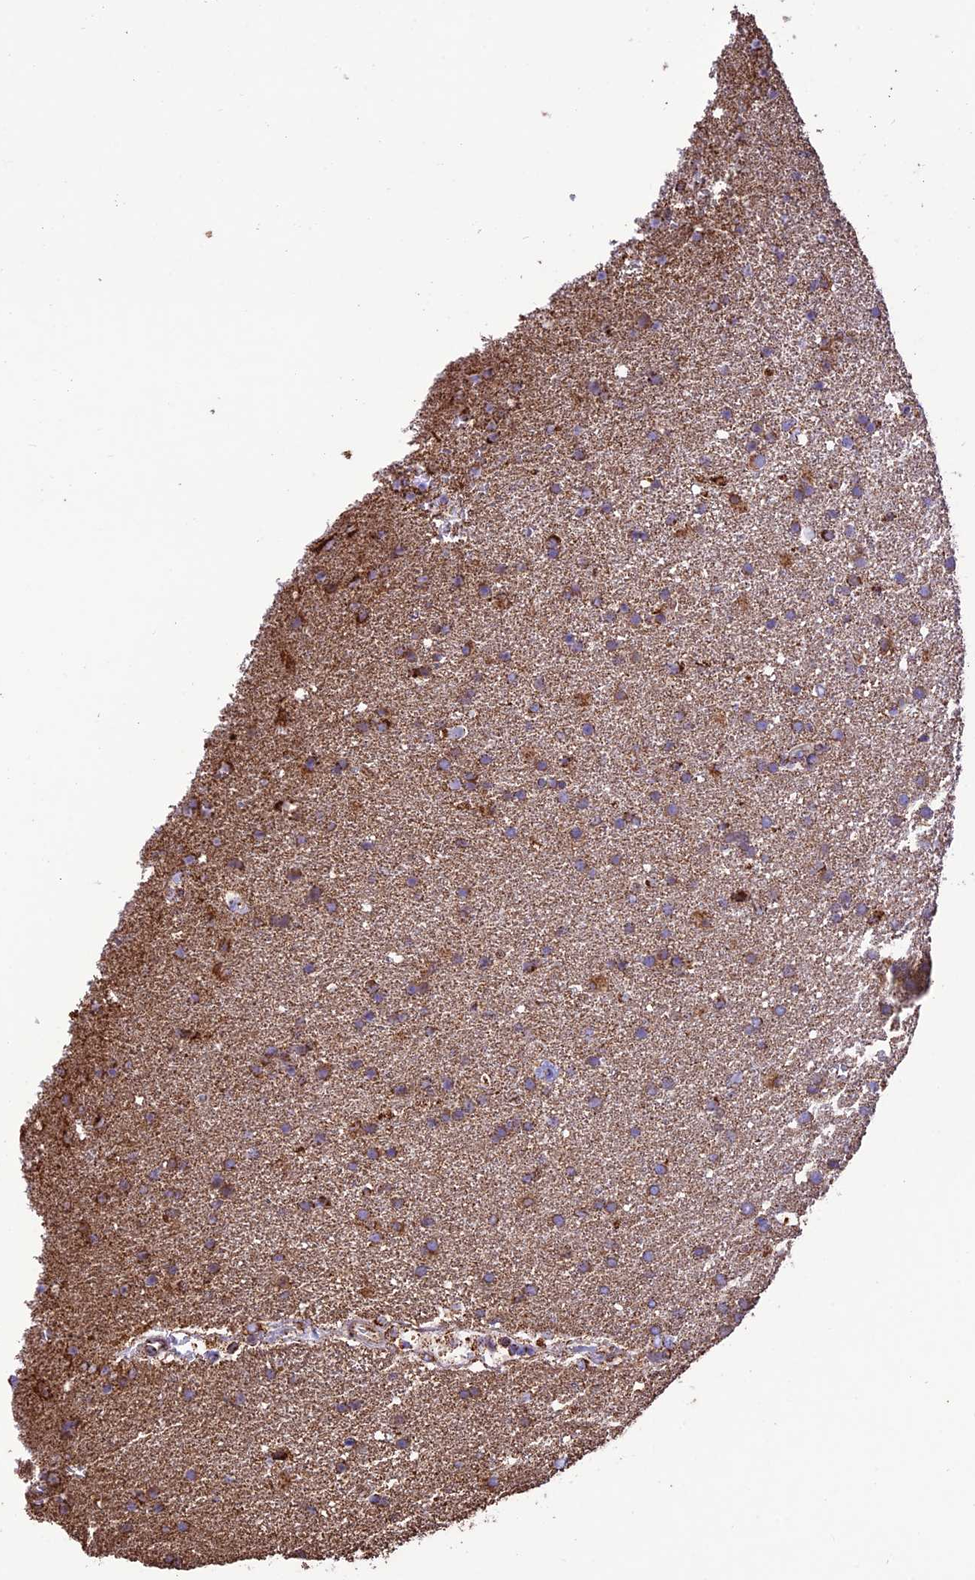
{"staining": {"intensity": "moderate", "quantity": ">75%", "location": "cytoplasmic/membranous"}, "tissue": "glioma", "cell_type": "Tumor cells", "image_type": "cancer", "snomed": [{"axis": "morphology", "description": "Glioma, malignant, High grade"}, {"axis": "topography", "description": "Brain"}], "caption": "Brown immunohistochemical staining in glioma shows moderate cytoplasmic/membranous staining in about >75% of tumor cells. (Brightfield microscopy of DAB IHC at high magnification).", "gene": "NDUFAF1", "patient": {"sex": "male", "age": 72}}